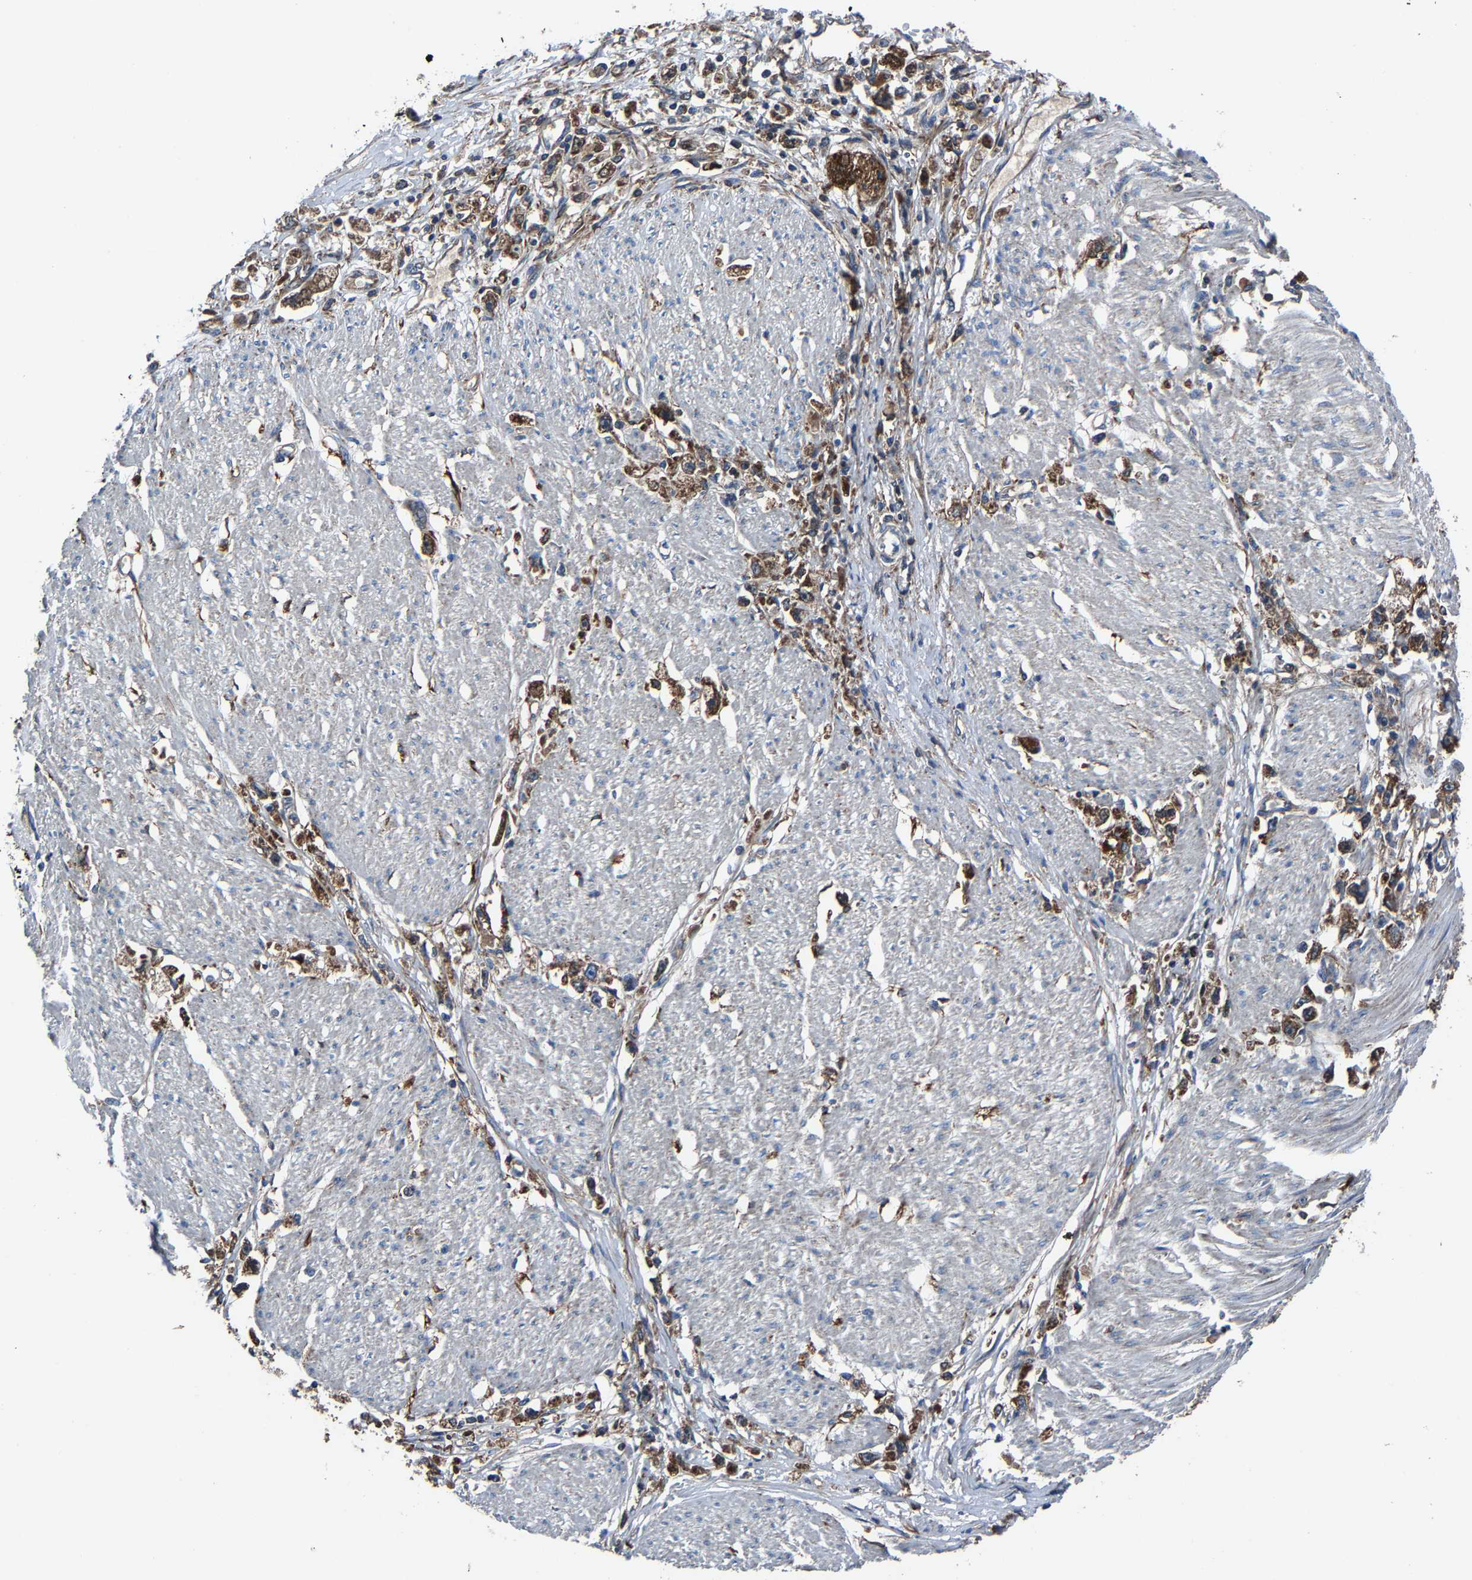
{"staining": {"intensity": "moderate", "quantity": ">75%", "location": "cytoplasmic/membranous"}, "tissue": "stomach cancer", "cell_type": "Tumor cells", "image_type": "cancer", "snomed": [{"axis": "morphology", "description": "Adenocarcinoma, NOS"}, {"axis": "topography", "description": "Stomach"}], "caption": "Approximately >75% of tumor cells in stomach cancer (adenocarcinoma) reveal moderate cytoplasmic/membranous protein expression as visualized by brown immunohistochemical staining.", "gene": "KIAA1958", "patient": {"sex": "female", "age": 59}}